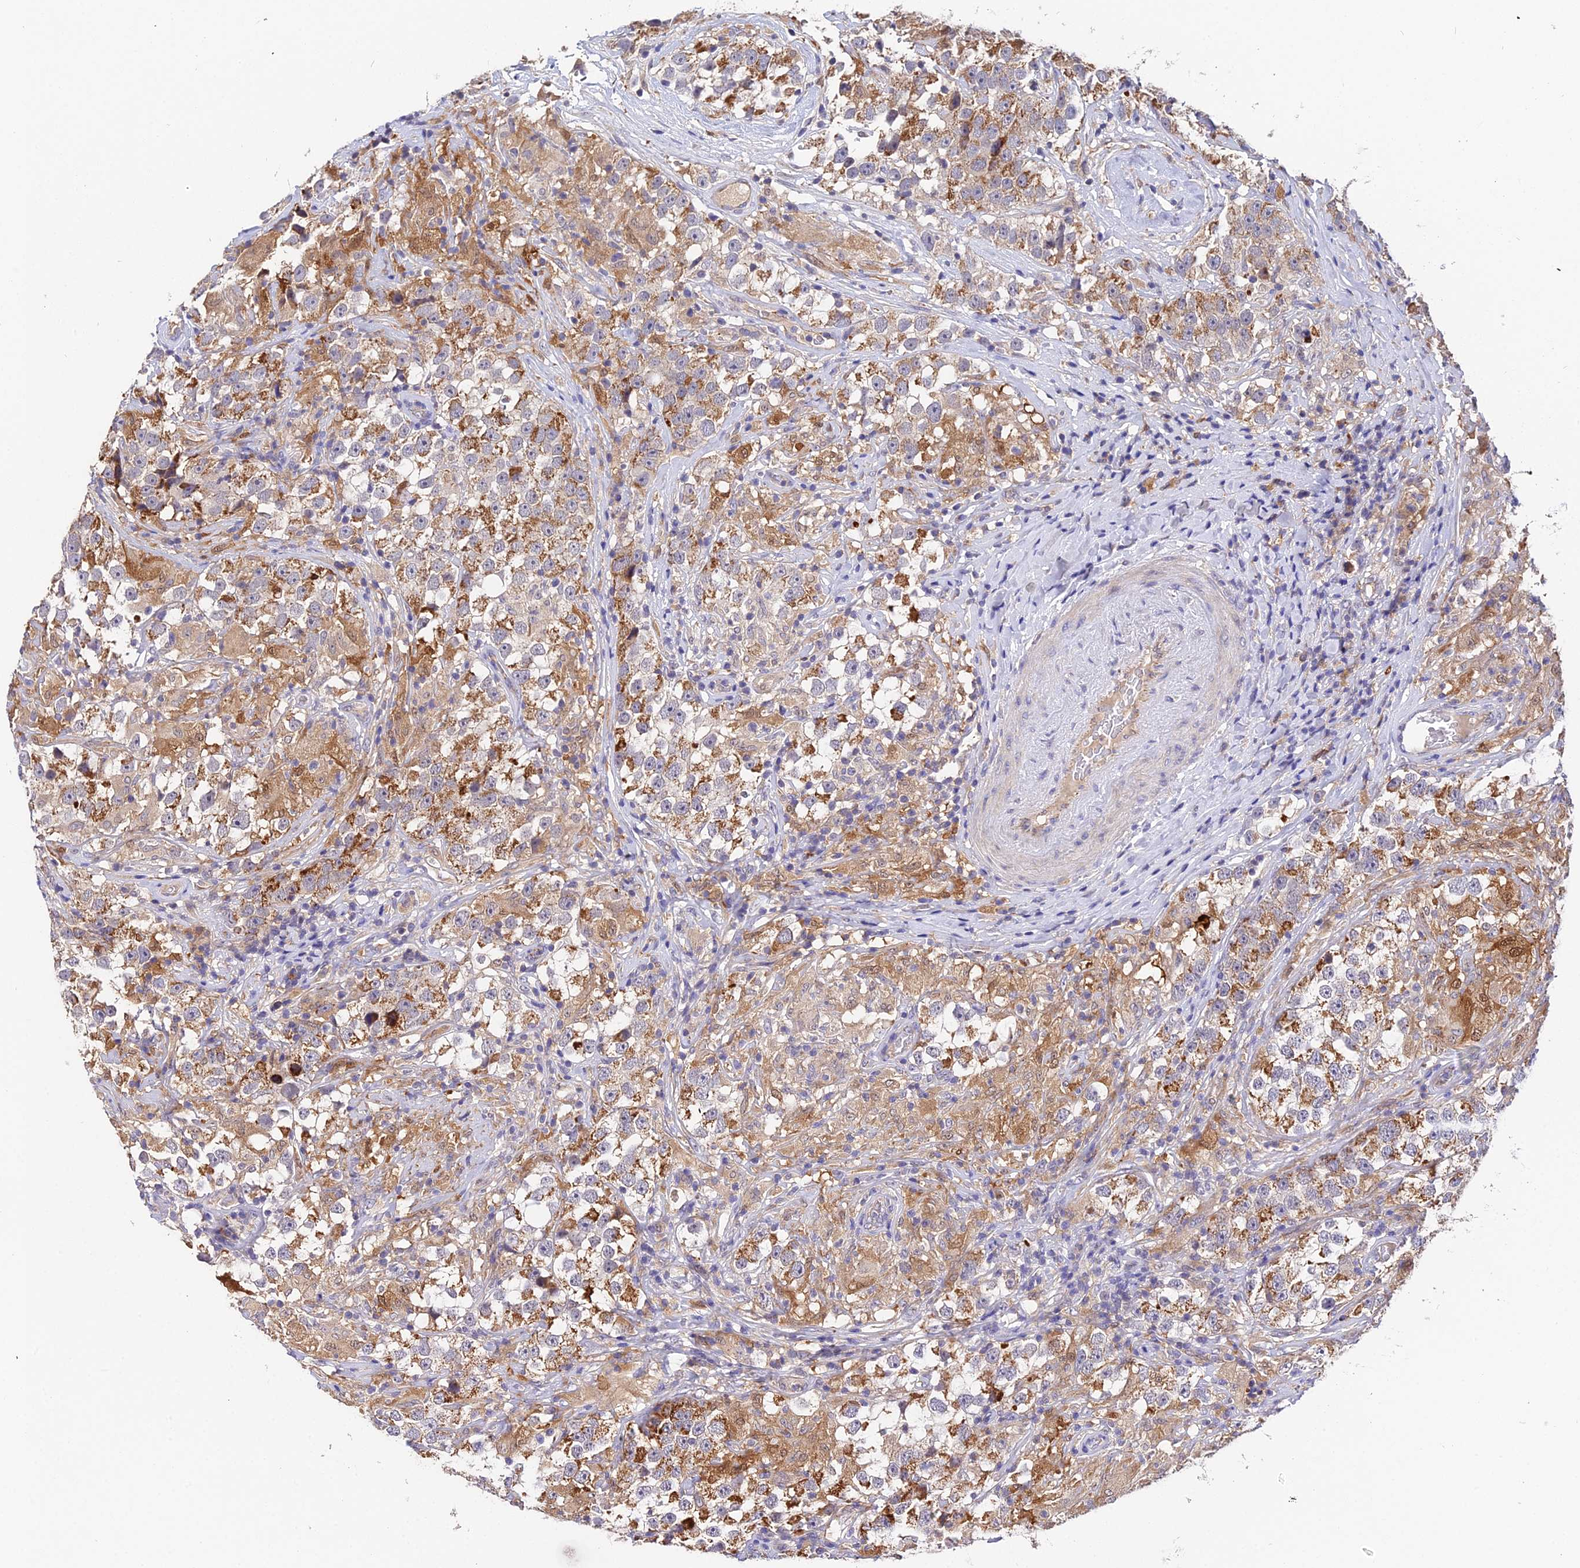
{"staining": {"intensity": "moderate", "quantity": ">75%", "location": "cytoplasmic/membranous"}, "tissue": "testis cancer", "cell_type": "Tumor cells", "image_type": "cancer", "snomed": [{"axis": "morphology", "description": "Seminoma, NOS"}, {"axis": "topography", "description": "Testis"}], "caption": "DAB (3,3'-diaminobenzidine) immunohistochemical staining of testis seminoma displays moderate cytoplasmic/membranous protein positivity in approximately >75% of tumor cells. (Brightfield microscopy of DAB IHC at high magnification).", "gene": "ZBED8", "patient": {"sex": "male", "age": 46}}